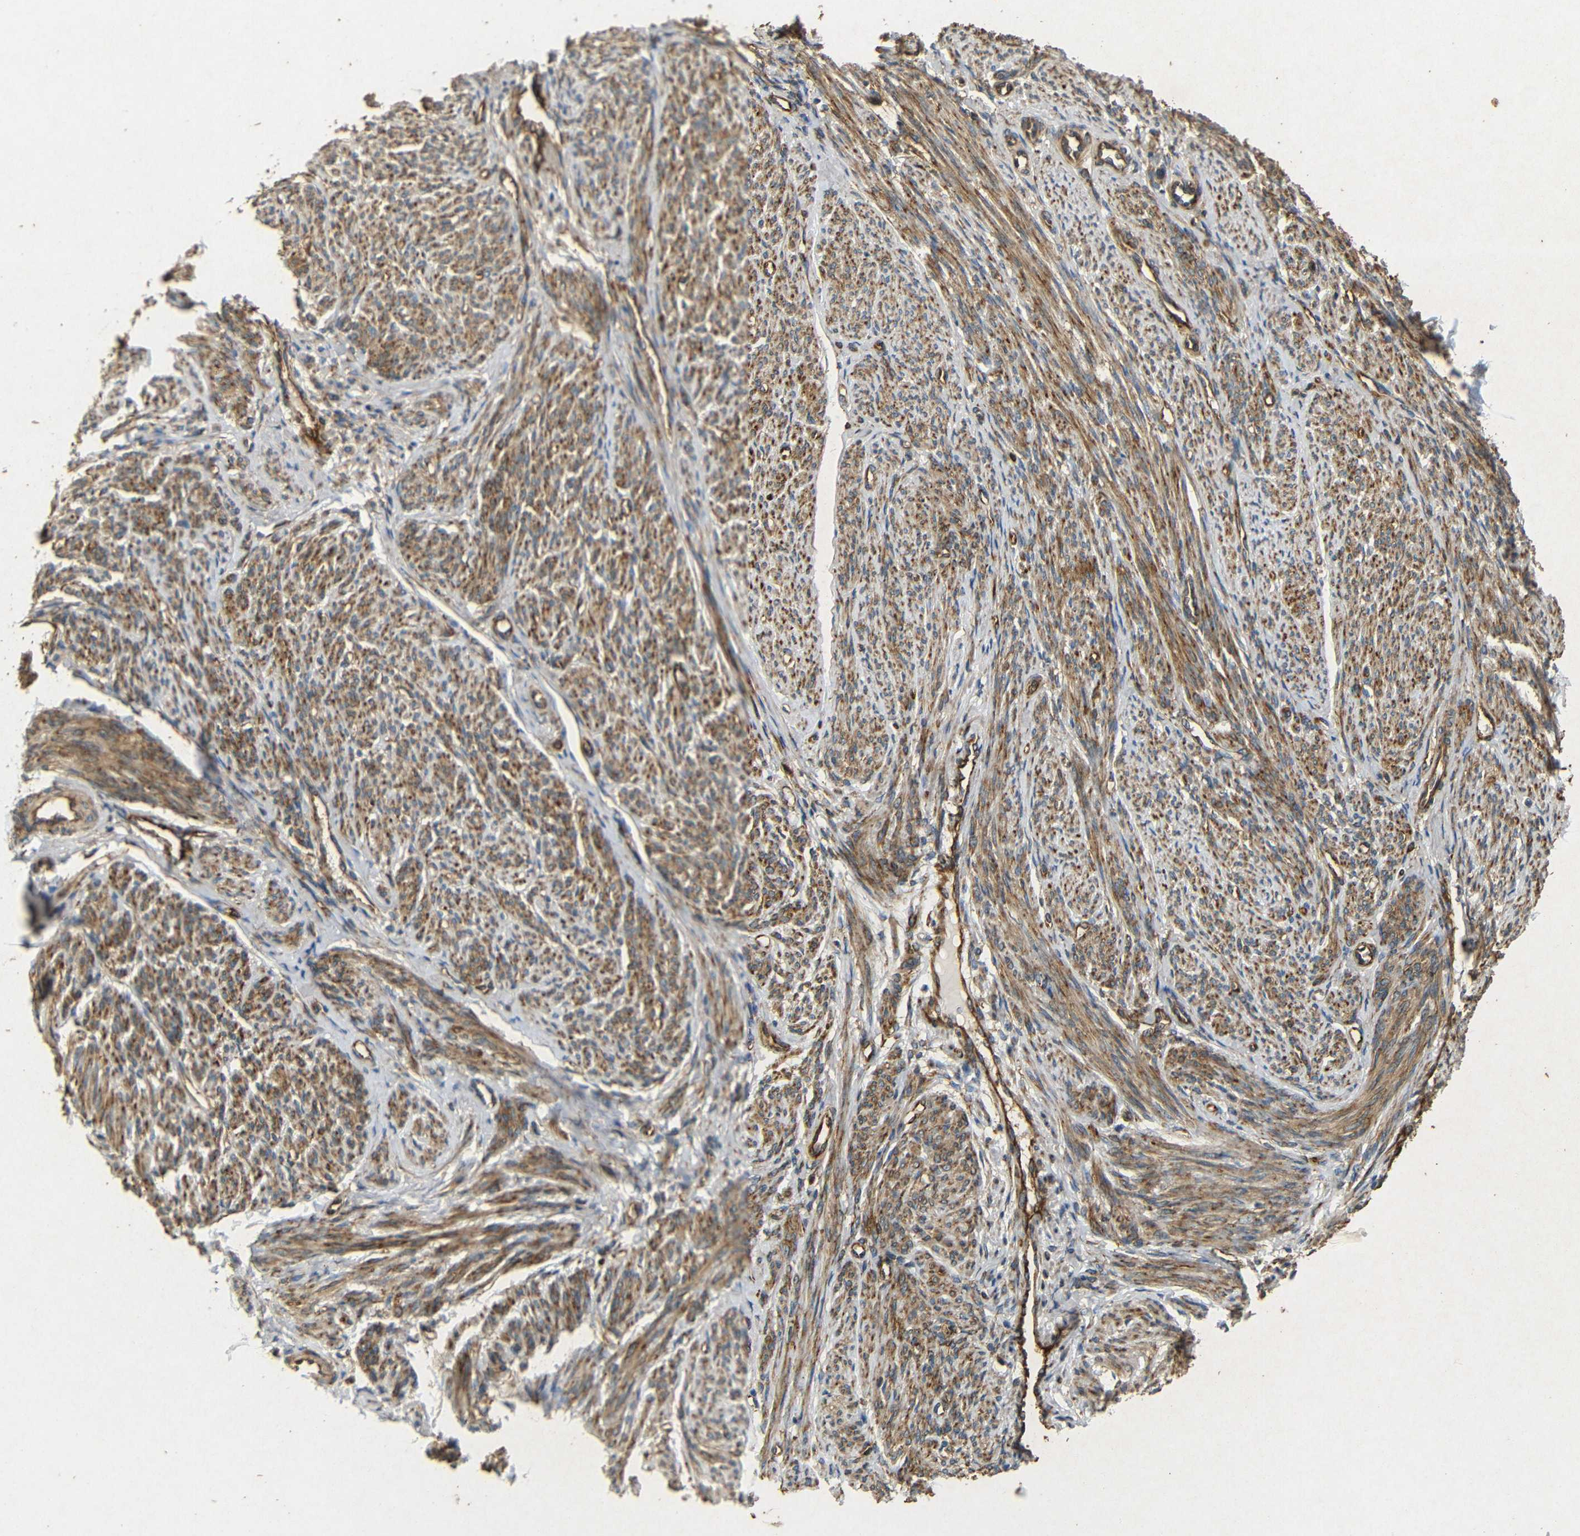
{"staining": {"intensity": "moderate", "quantity": ">75%", "location": "cytoplasmic/membranous"}, "tissue": "smooth muscle", "cell_type": "Smooth muscle cells", "image_type": "normal", "snomed": [{"axis": "morphology", "description": "Normal tissue, NOS"}, {"axis": "topography", "description": "Smooth muscle"}], "caption": "Smooth muscle stained with DAB immunohistochemistry exhibits medium levels of moderate cytoplasmic/membranous positivity in approximately >75% of smooth muscle cells. The staining was performed using DAB (3,3'-diaminobenzidine), with brown indicating positive protein expression. Nuclei are stained blue with hematoxylin.", "gene": "BTF3", "patient": {"sex": "female", "age": 65}}